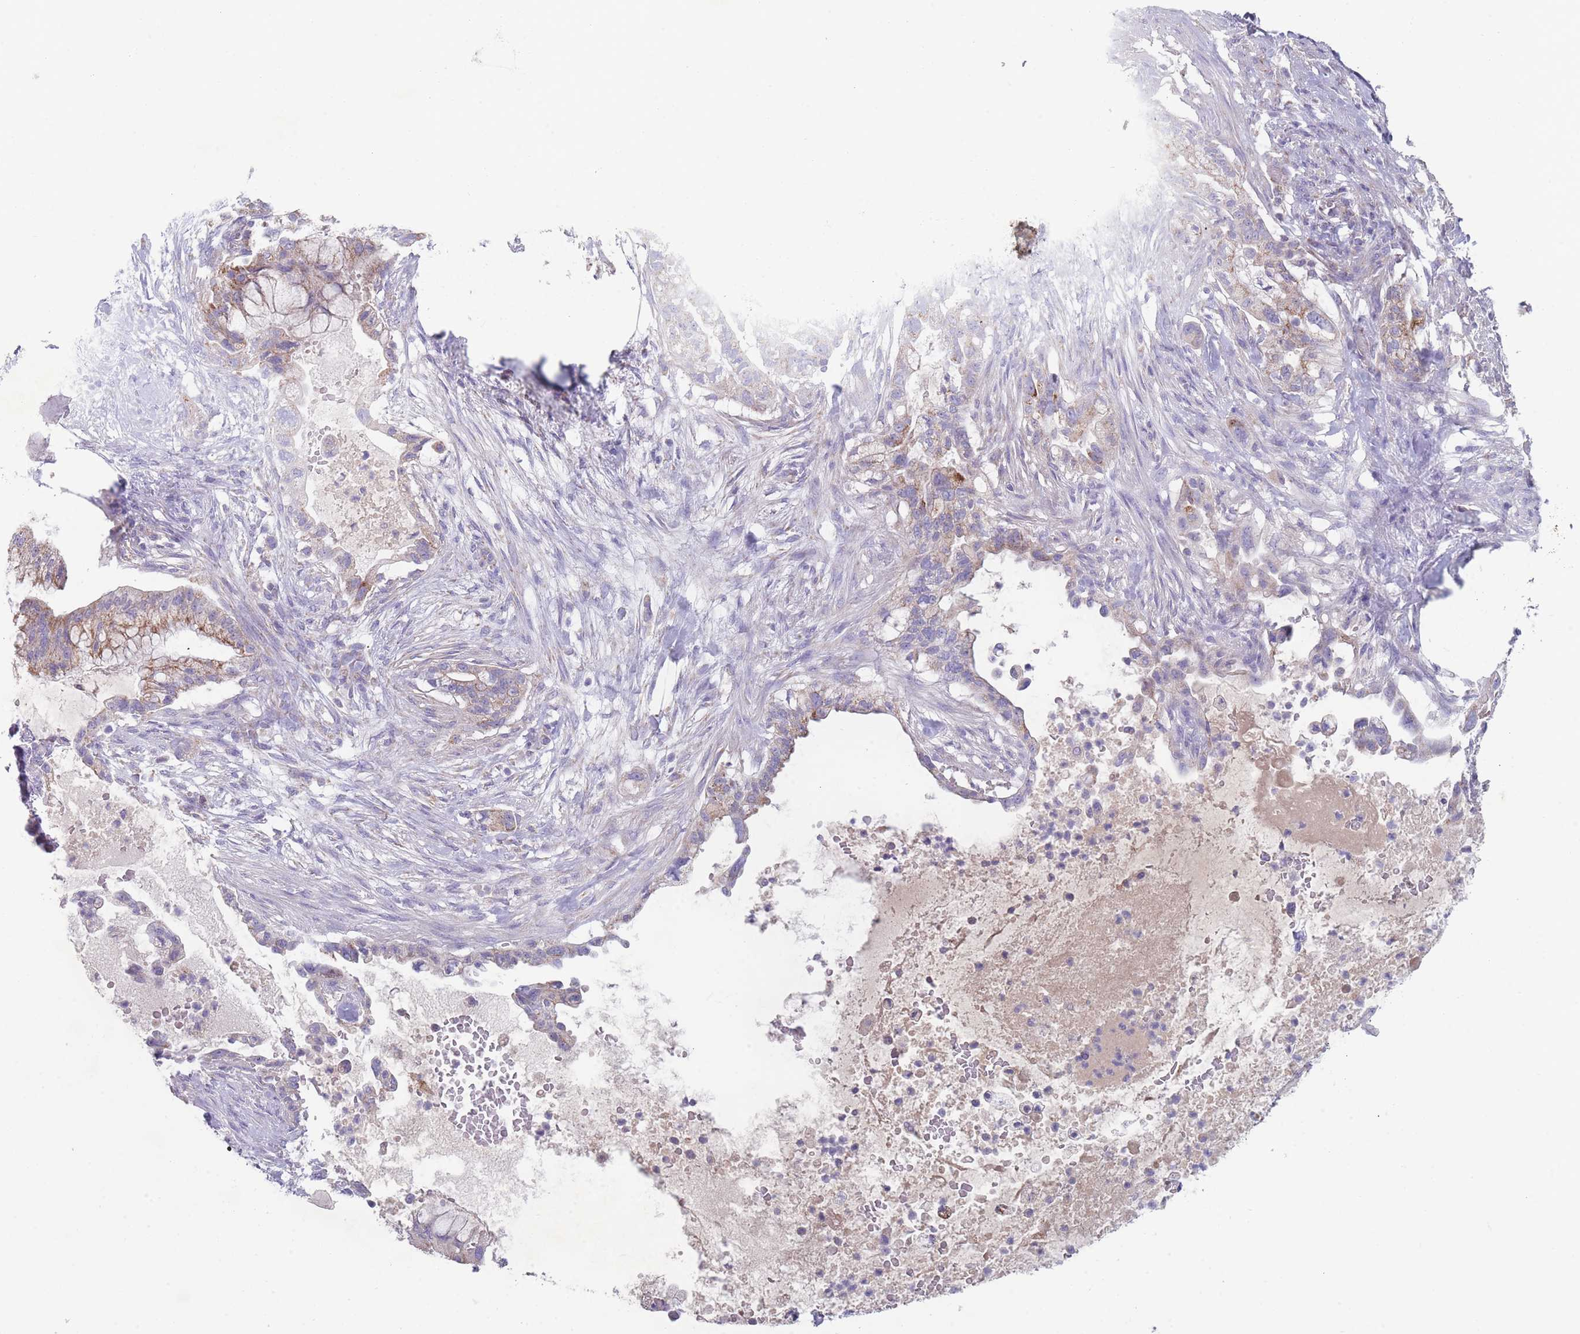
{"staining": {"intensity": "moderate", "quantity": ">75%", "location": "cytoplasmic/membranous"}, "tissue": "pancreatic cancer", "cell_type": "Tumor cells", "image_type": "cancer", "snomed": [{"axis": "morphology", "description": "Adenocarcinoma, NOS"}, {"axis": "topography", "description": "Pancreas"}], "caption": "This is a histology image of immunohistochemistry staining of pancreatic adenocarcinoma, which shows moderate expression in the cytoplasmic/membranous of tumor cells.", "gene": "MRPS14", "patient": {"sex": "male", "age": 44}}